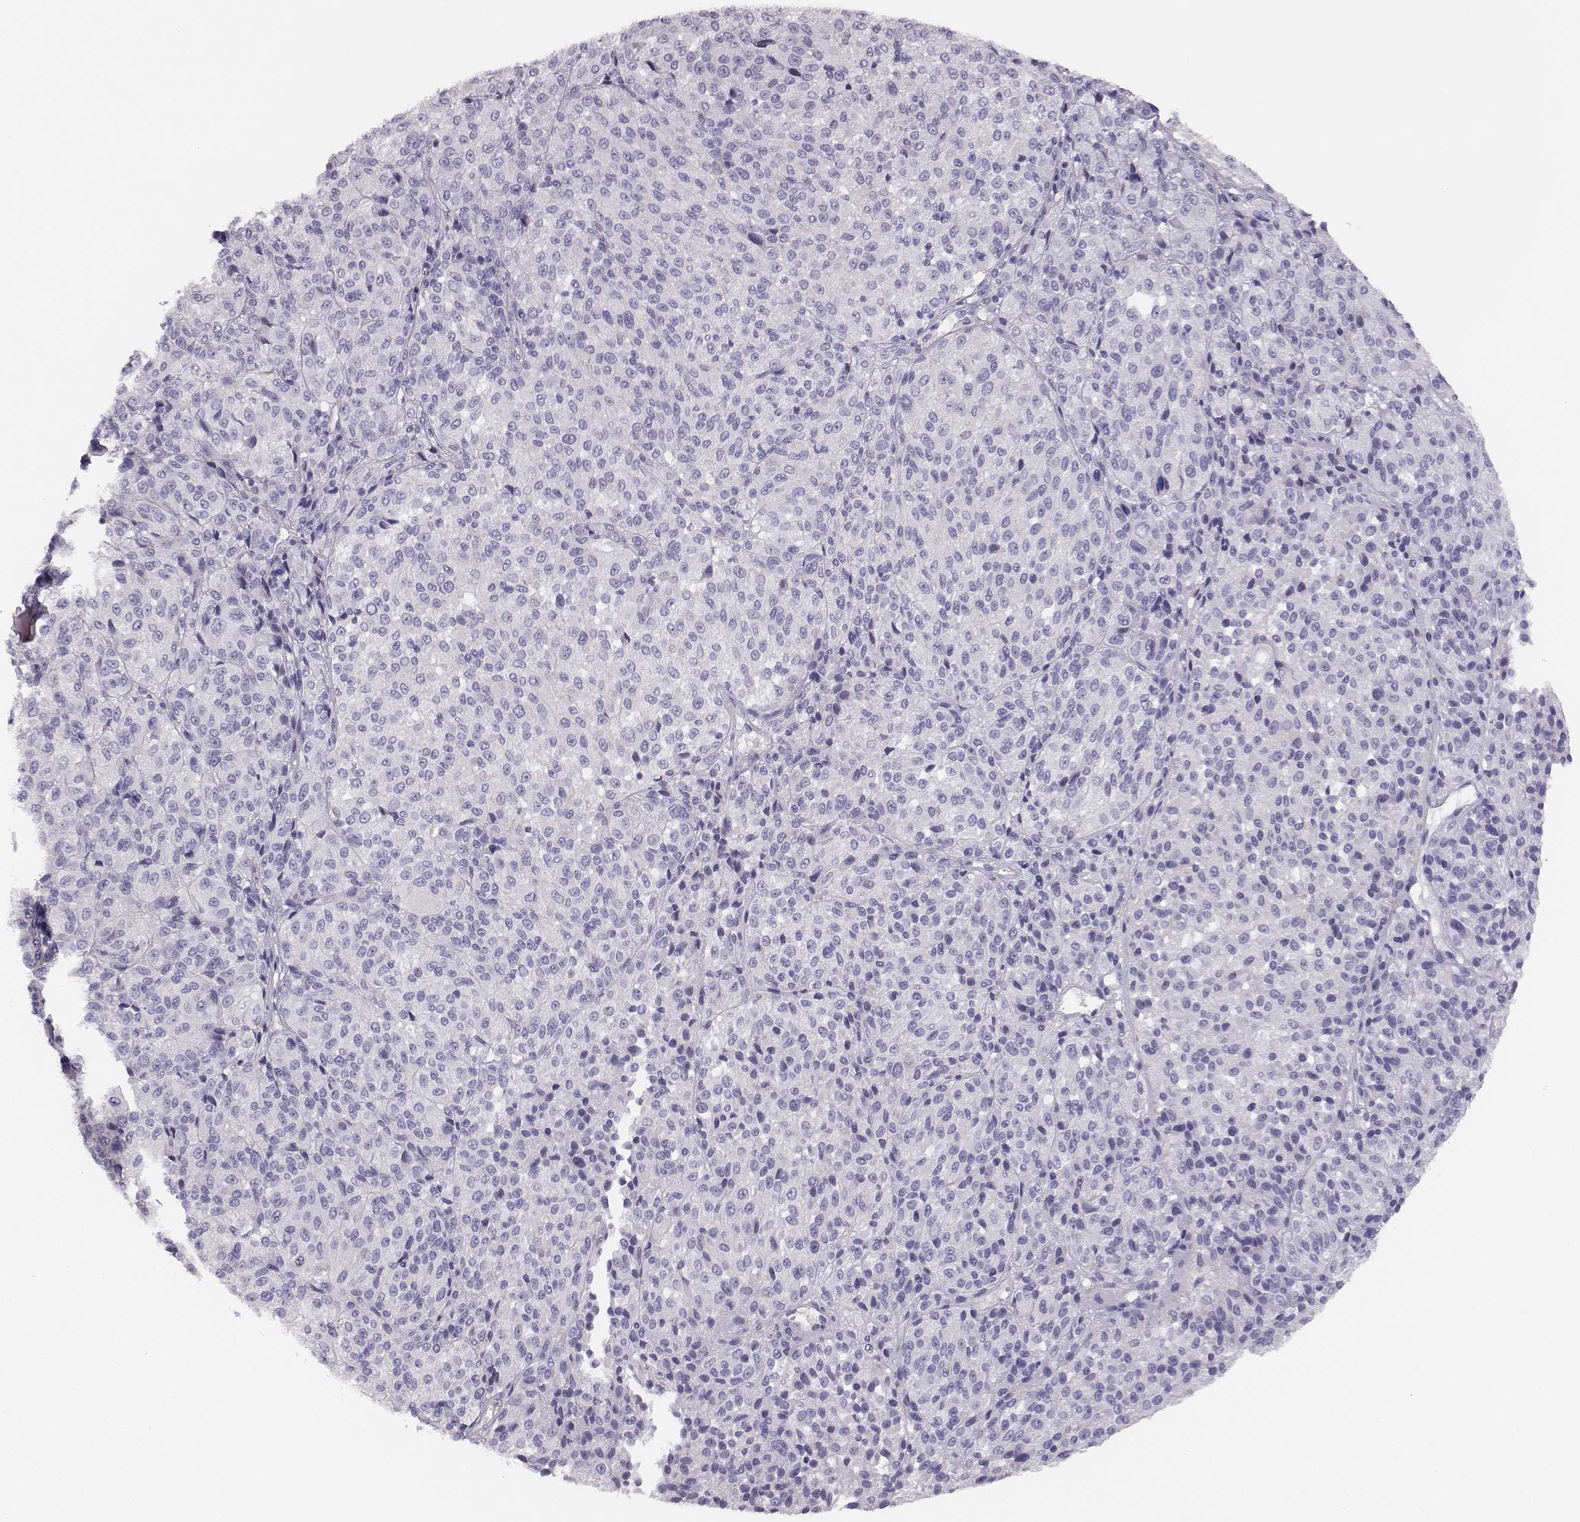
{"staining": {"intensity": "negative", "quantity": "none", "location": "none"}, "tissue": "melanoma", "cell_type": "Tumor cells", "image_type": "cancer", "snomed": [{"axis": "morphology", "description": "Malignant melanoma, Metastatic site"}, {"axis": "topography", "description": "Brain"}], "caption": "Melanoma was stained to show a protein in brown. There is no significant staining in tumor cells. (DAB immunohistochemistry, high magnification).", "gene": "ADAM7", "patient": {"sex": "female", "age": 56}}